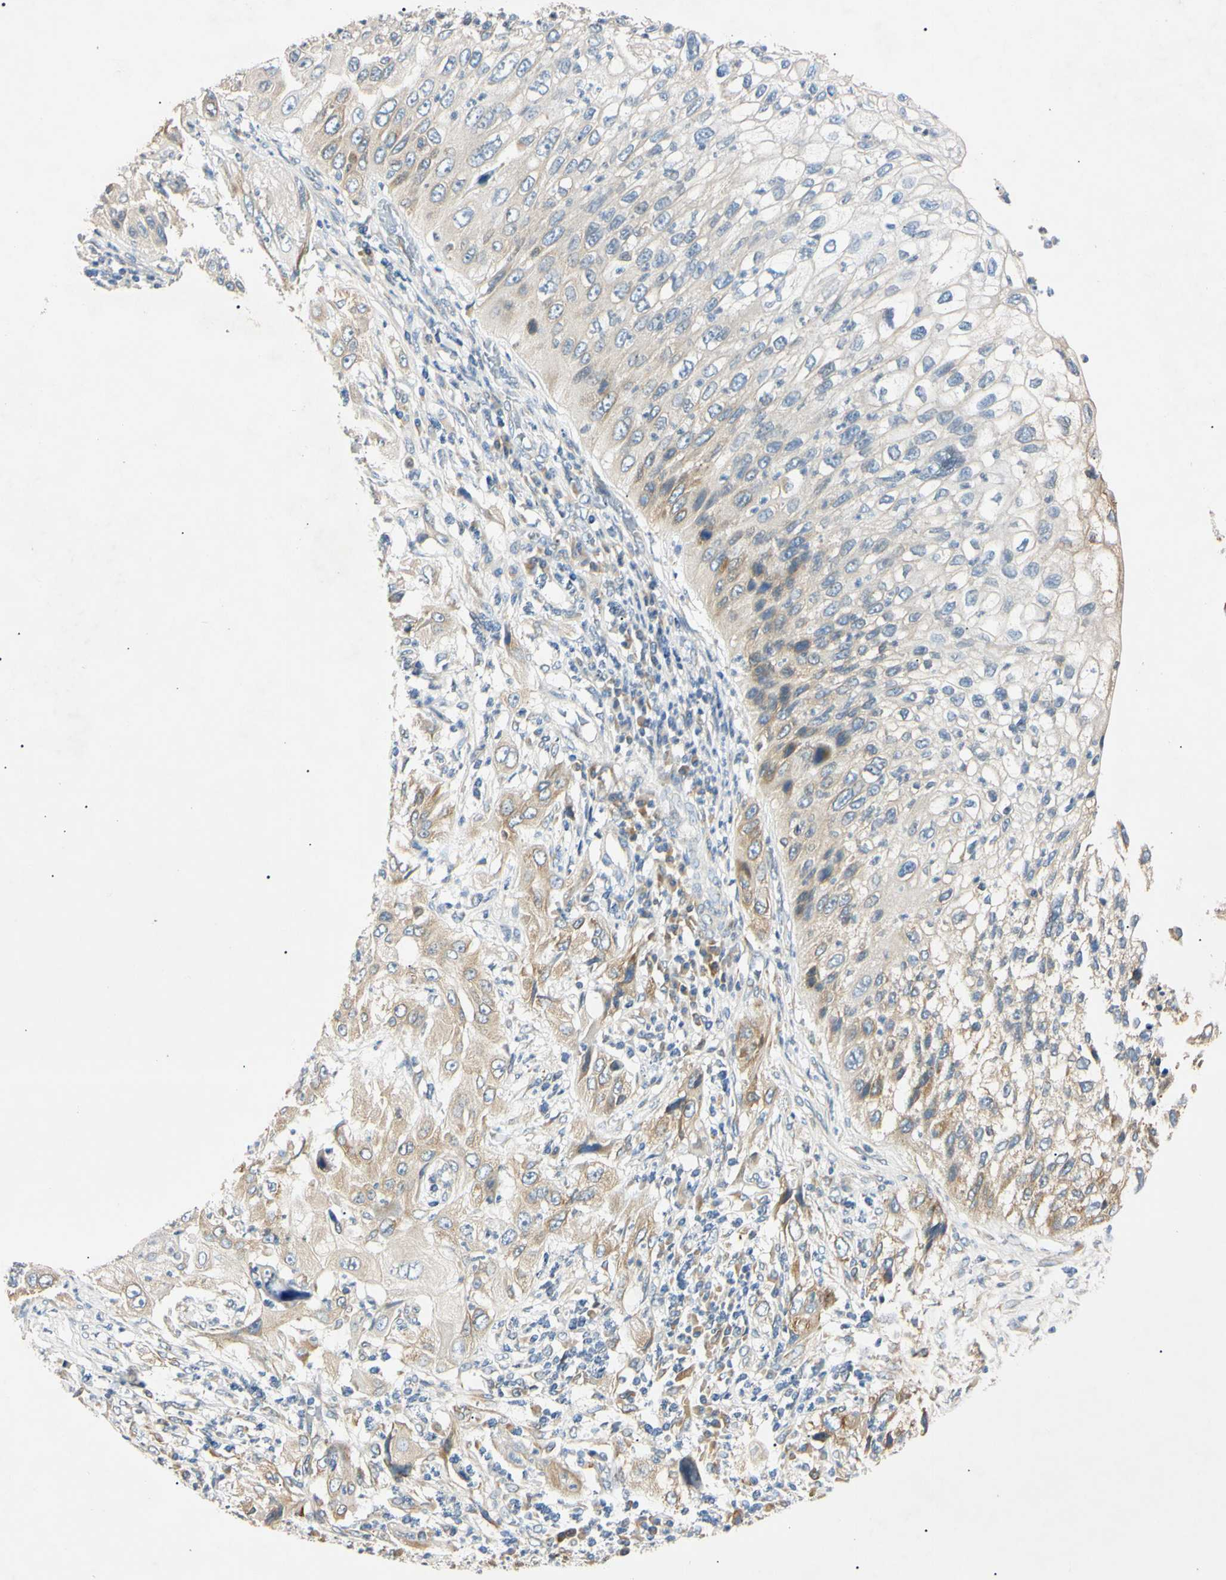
{"staining": {"intensity": "weak", "quantity": "<25%", "location": "cytoplasmic/membranous"}, "tissue": "lung cancer", "cell_type": "Tumor cells", "image_type": "cancer", "snomed": [{"axis": "morphology", "description": "Inflammation, NOS"}, {"axis": "morphology", "description": "Squamous cell carcinoma, NOS"}, {"axis": "topography", "description": "Lymph node"}, {"axis": "topography", "description": "Soft tissue"}, {"axis": "topography", "description": "Lung"}], "caption": "Human squamous cell carcinoma (lung) stained for a protein using IHC demonstrates no staining in tumor cells.", "gene": "DNAJB12", "patient": {"sex": "male", "age": 66}}